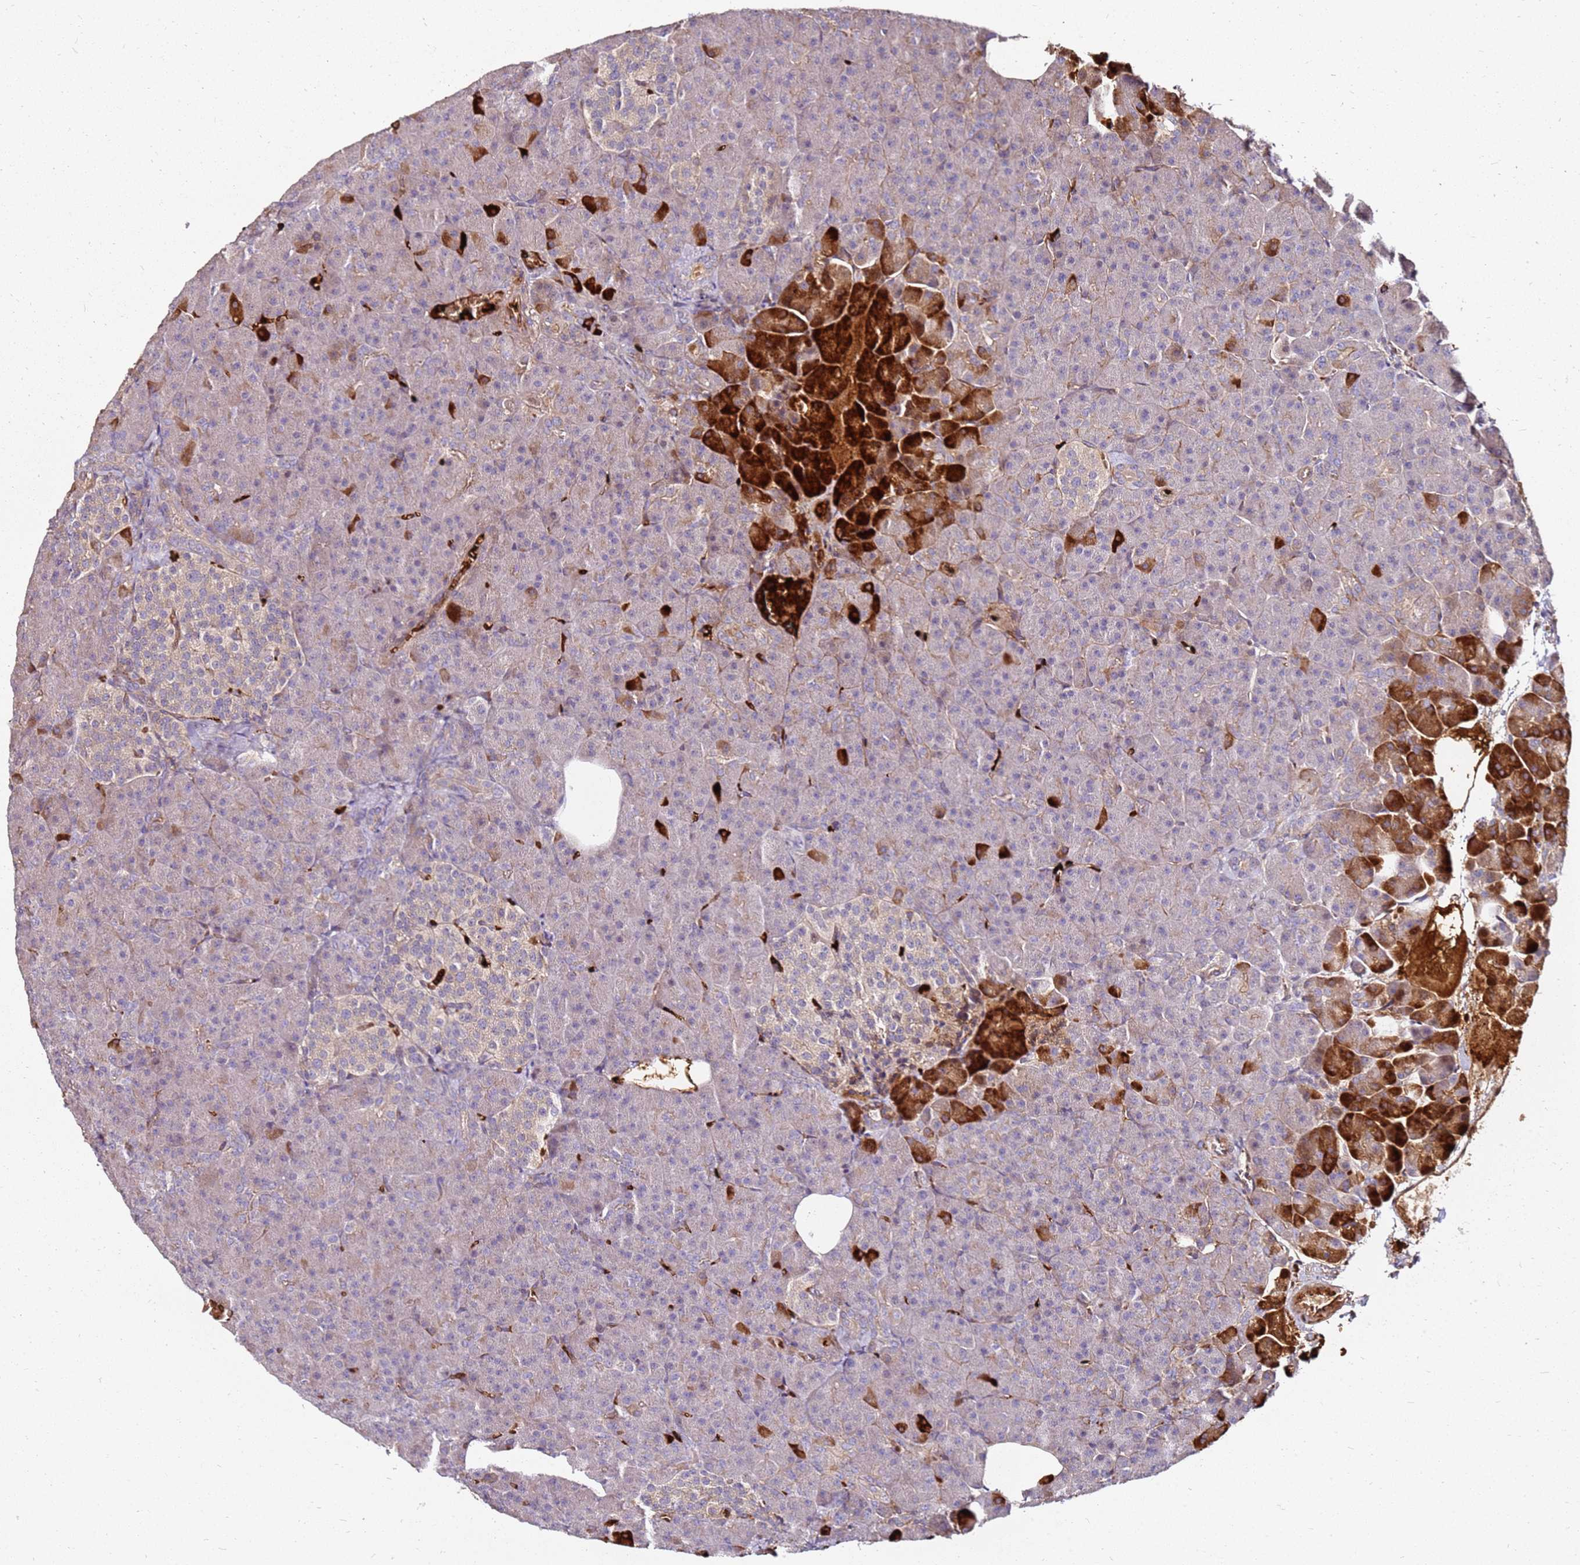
{"staining": {"intensity": "strong", "quantity": "<25%", "location": "cytoplasmic/membranous,nuclear"}, "tissue": "pancreas", "cell_type": "Exocrine glandular cells", "image_type": "normal", "snomed": [{"axis": "morphology", "description": "Normal tissue, NOS"}, {"axis": "topography", "description": "Pancreas"}], "caption": "Human pancreas stained for a protein (brown) exhibits strong cytoplasmic/membranous,nuclear positive staining in about <25% of exocrine glandular cells.", "gene": "RNF11", "patient": {"sex": "female", "age": 74}}